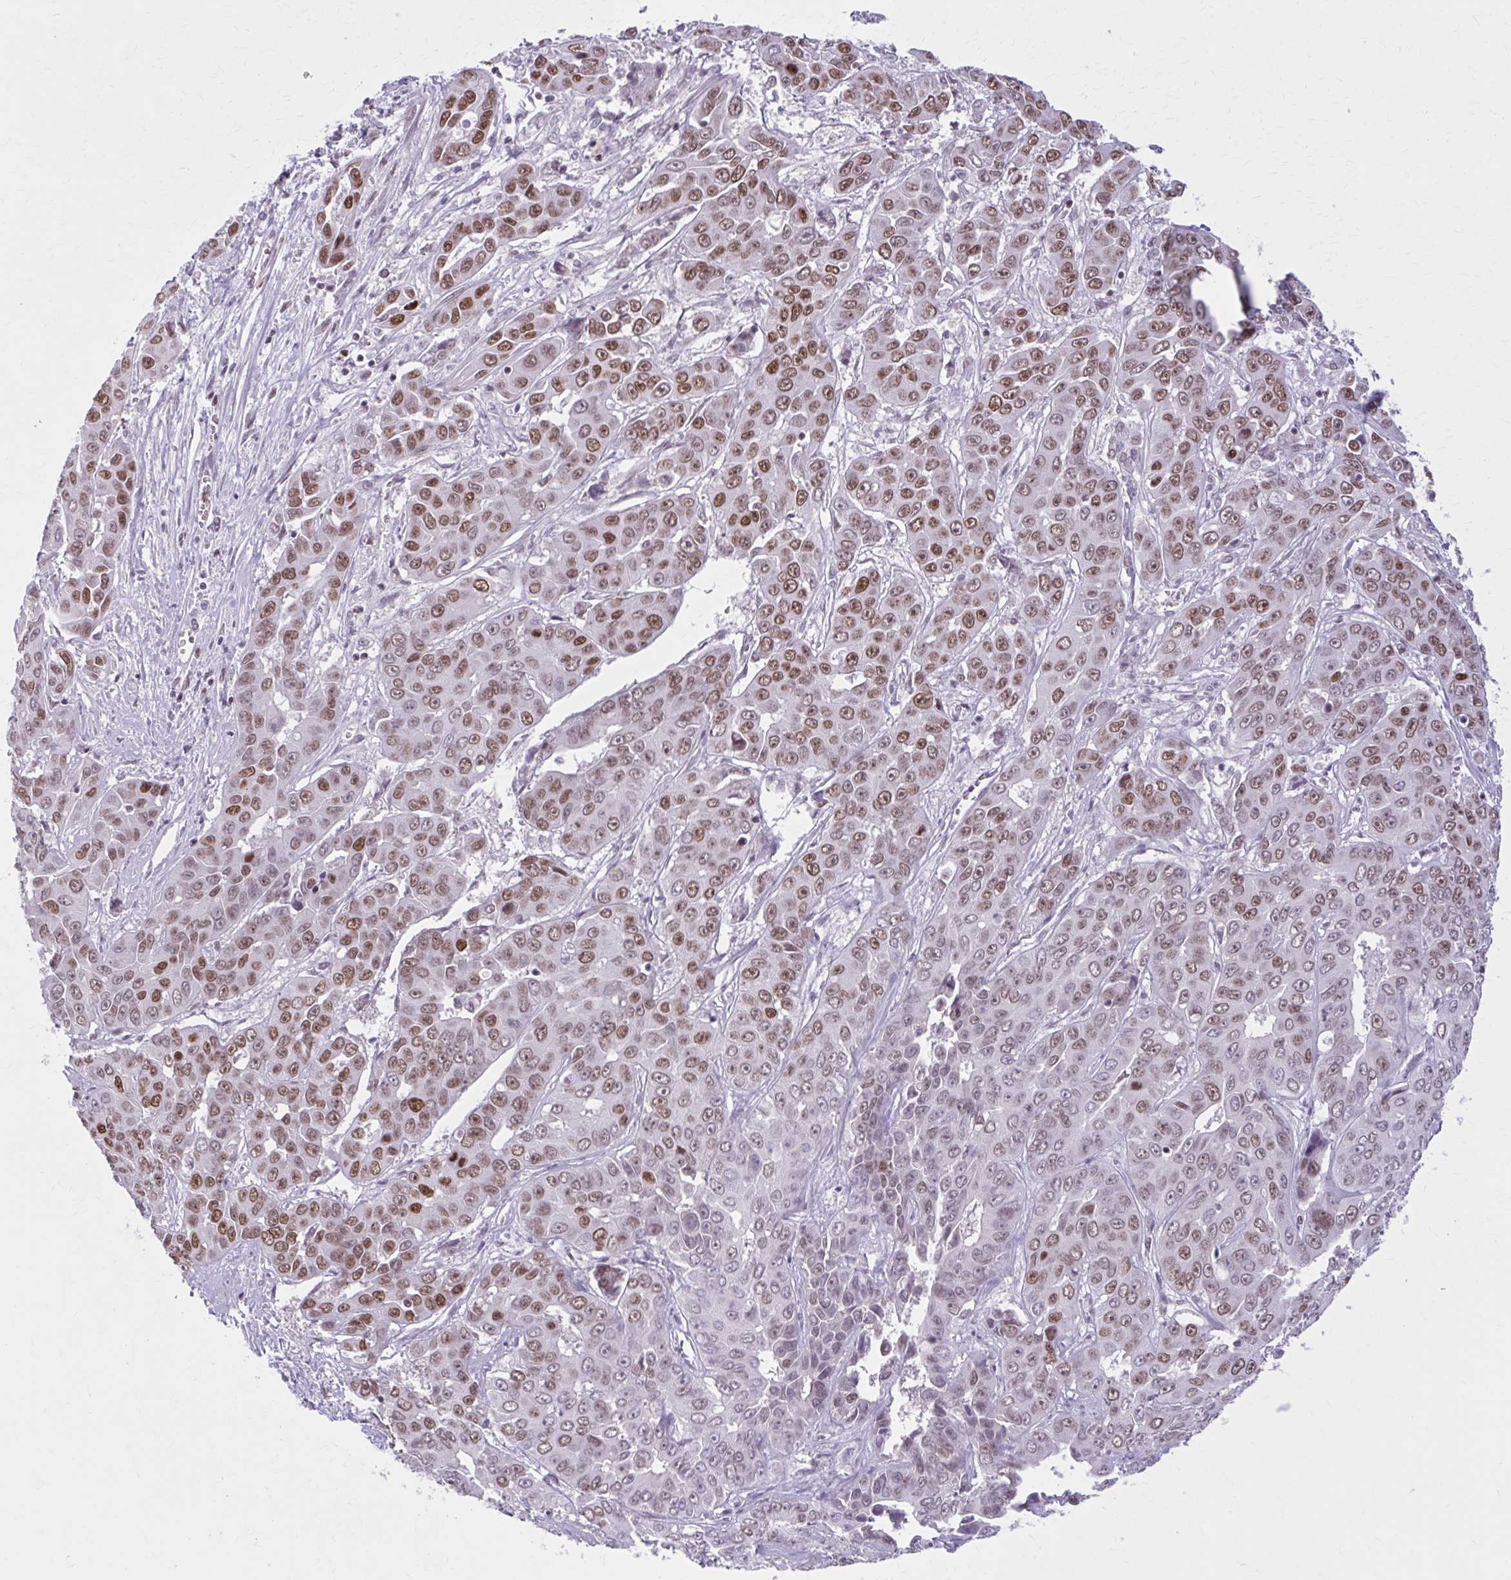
{"staining": {"intensity": "moderate", "quantity": ">75%", "location": "nuclear"}, "tissue": "liver cancer", "cell_type": "Tumor cells", "image_type": "cancer", "snomed": [{"axis": "morphology", "description": "Cholangiocarcinoma"}, {"axis": "topography", "description": "Liver"}], "caption": "Immunohistochemistry (IHC) photomicrograph of cholangiocarcinoma (liver) stained for a protein (brown), which reveals medium levels of moderate nuclear staining in about >75% of tumor cells.", "gene": "PABIR1", "patient": {"sex": "female", "age": 52}}